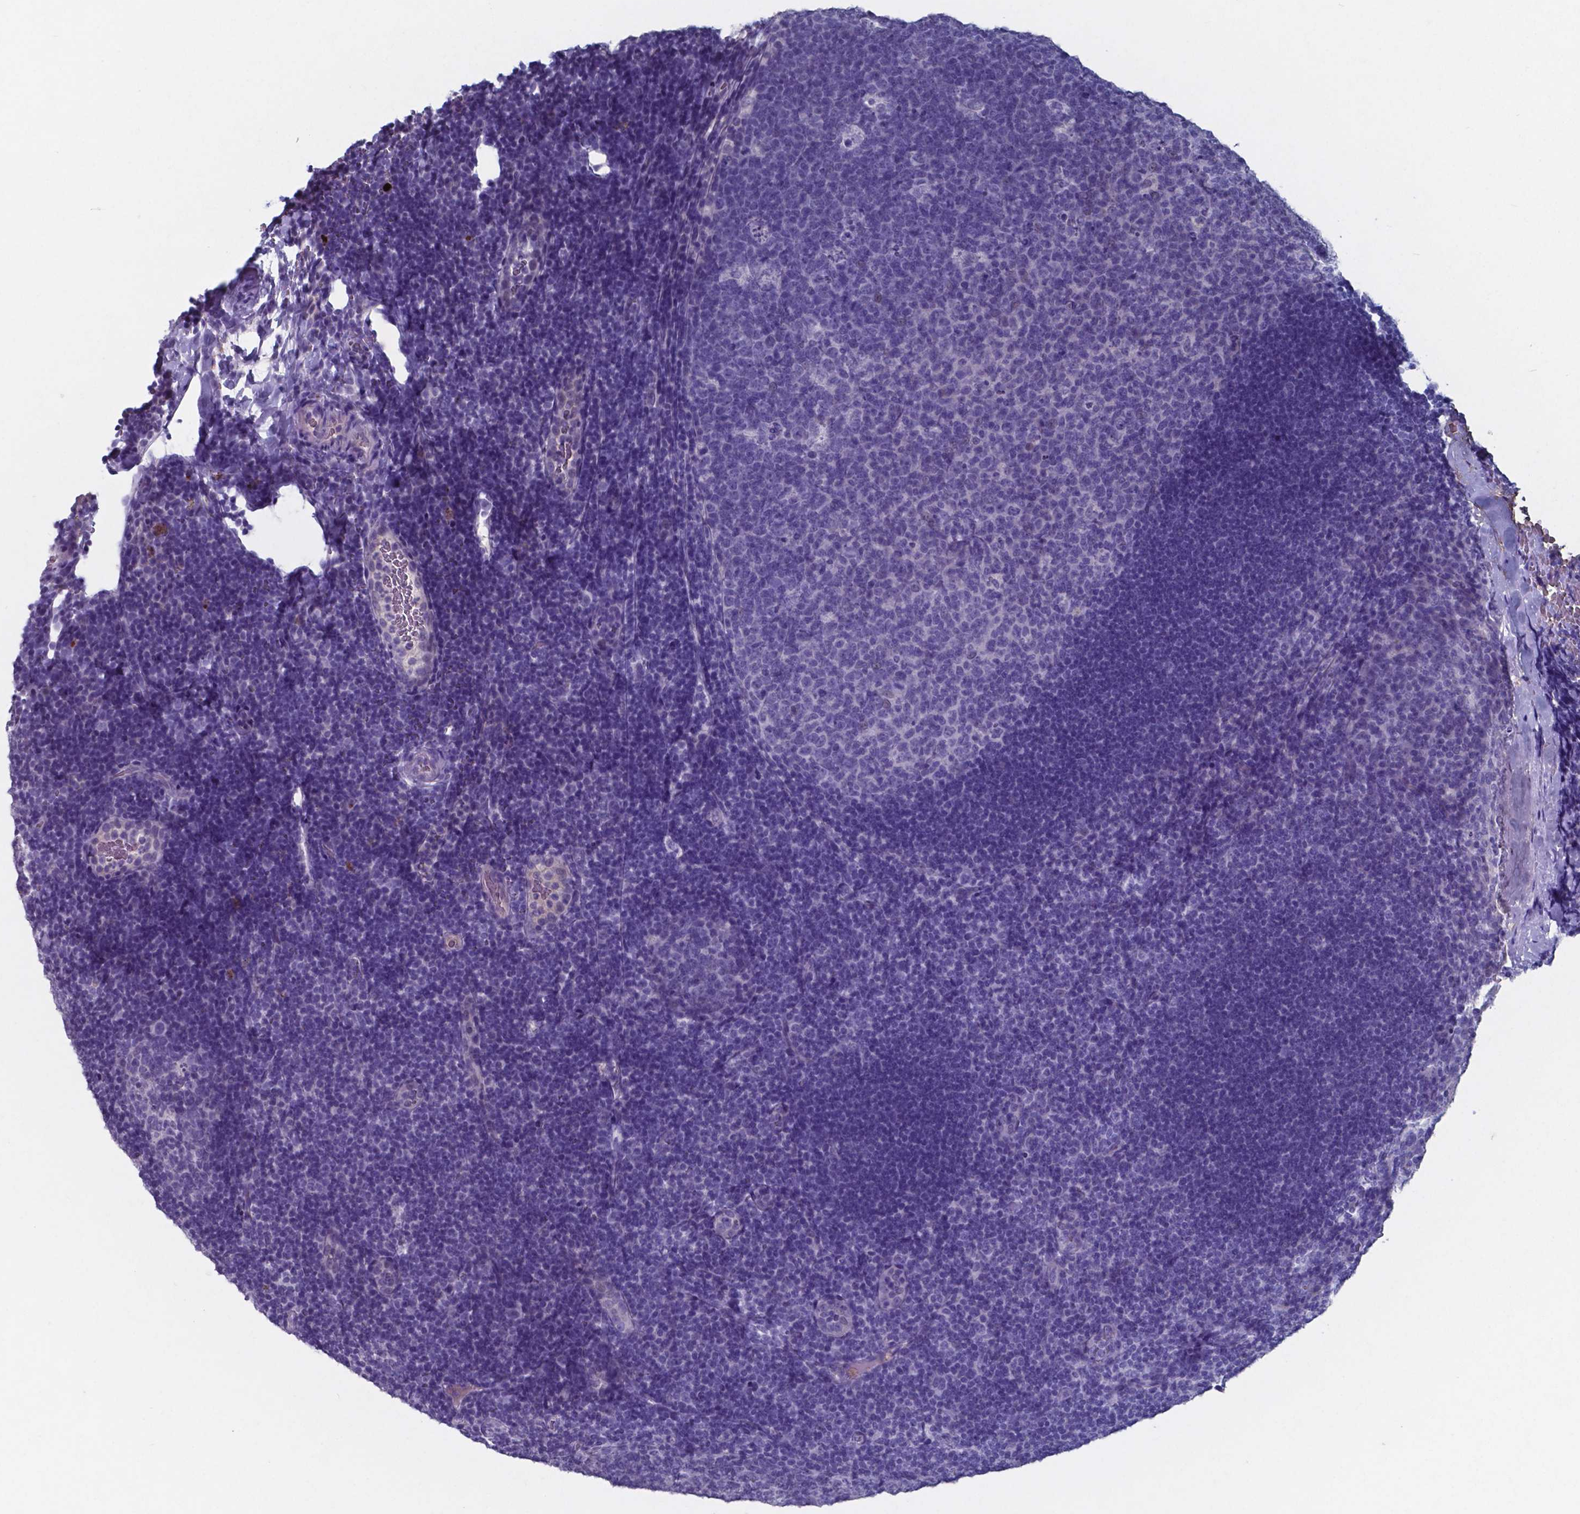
{"staining": {"intensity": "negative", "quantity": "none", "location": "none"}, "tissue": "tonsil", "cell_type": "Germinal center cells", "image_type": "normal", "snomed": [{"axis": "morphology", "description": "Normal tissue, NOS"}, {"axis": "topography", "description": "Tonsil"}], "caption": "Immunohistochemistry of unremarkable human tonsil shows no expression in germinal center cells. Nuclei are stained in blue.", "gene": "TTR", "patient": {"sex": "male", "age": 17}}